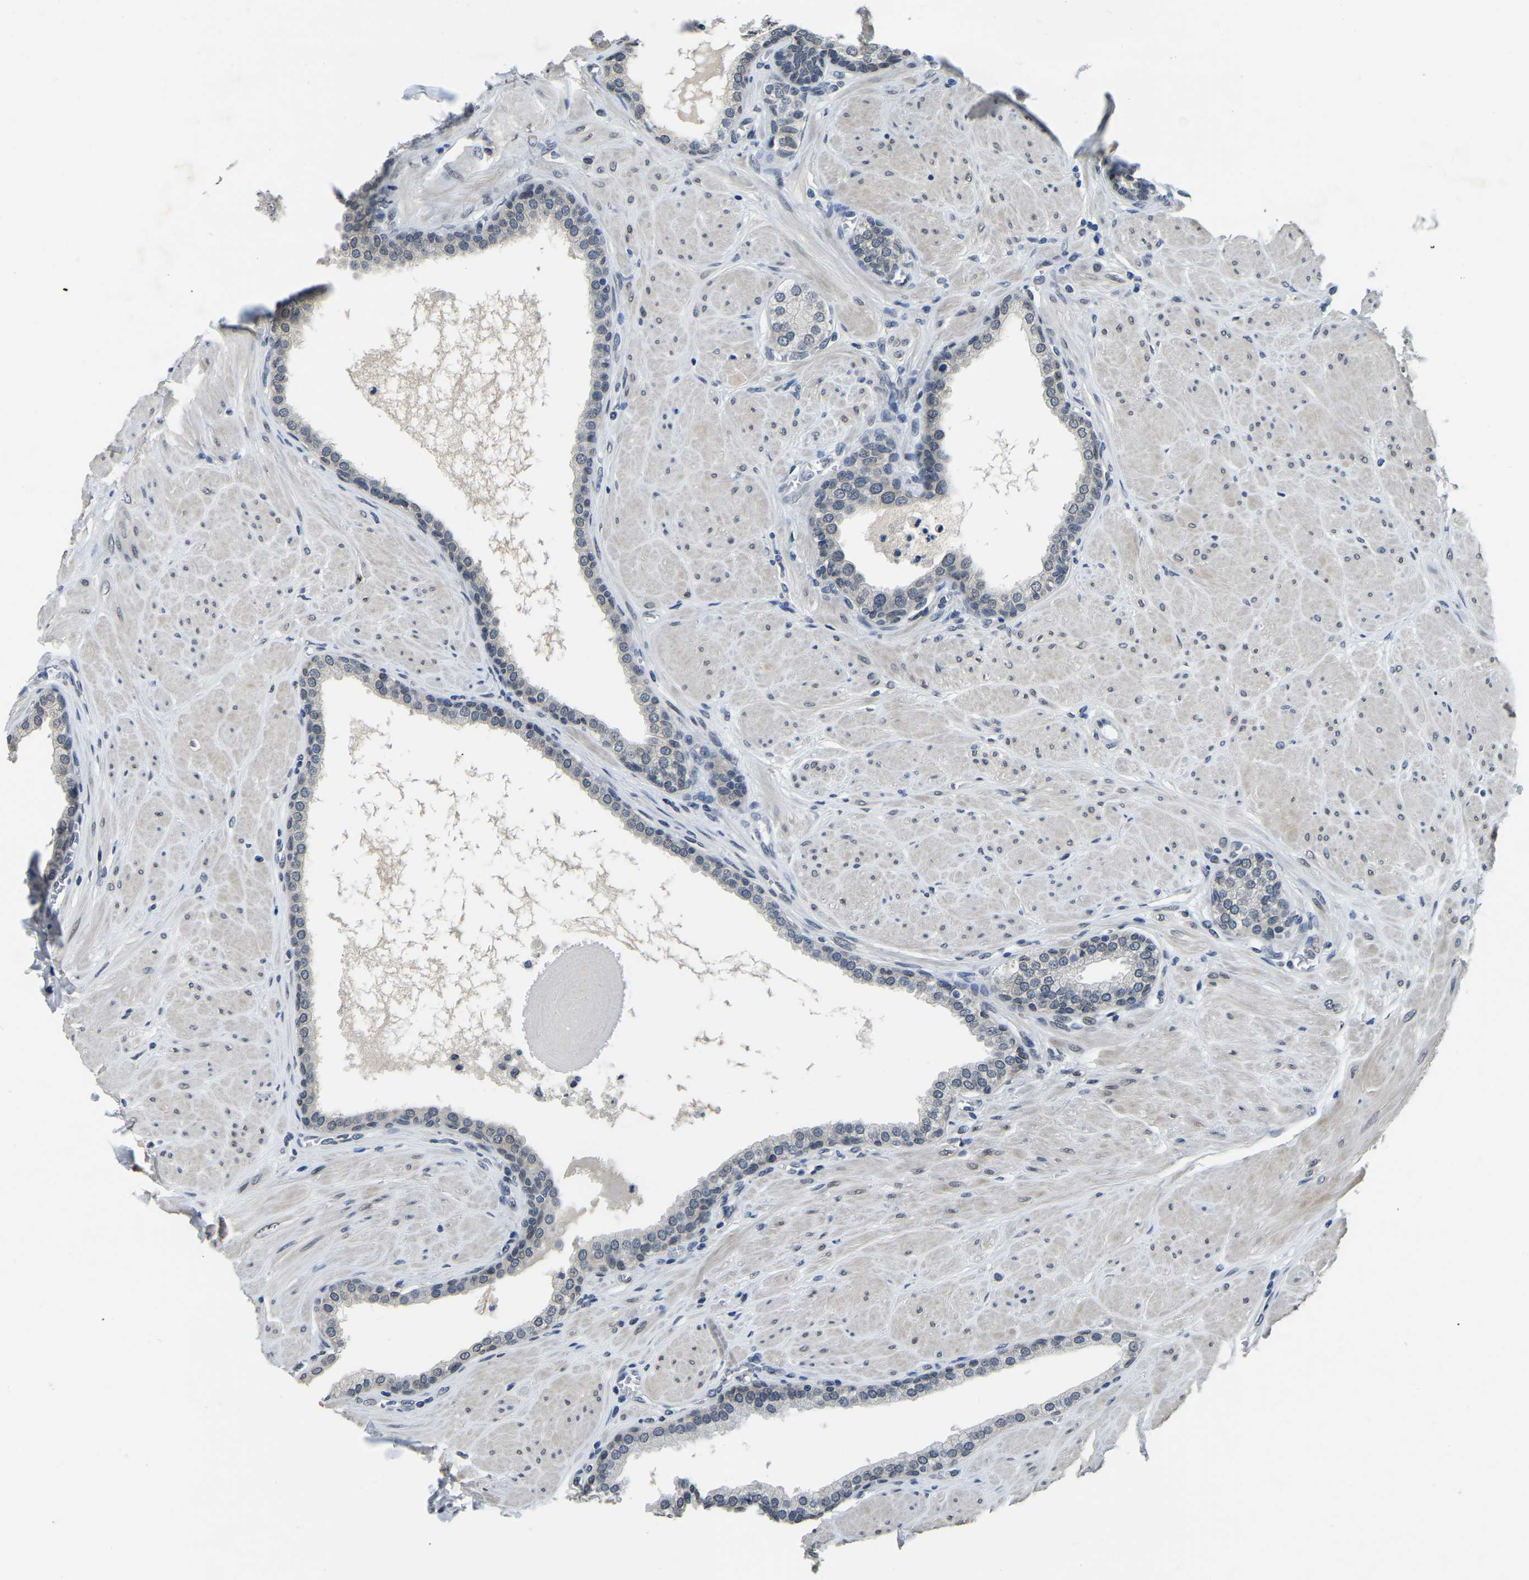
{"staining": {"intensity": "weak", "quantity": ">75%", "location": "cytoplasmic/membranous,nuclear"}, "tissue": "prostate", "cell_type": "Glandular cells", "image_type": "normal", "snomed": [{"axis": "morphology", "description": "Normal tissue, NOS"}, {"axis": "topography", "description": "Prostate"}], "caption": "This photomicrograph displays normal prostate stained with immunohistochemistry to label a protein in brown. The cytoplasmic/membranous,nuclear of glandular cells show weak positivity for the protein. Nuclei are counter-stained blue.", "gene": "RANBP2", "patient": {"sex": "male", "age": 51}}